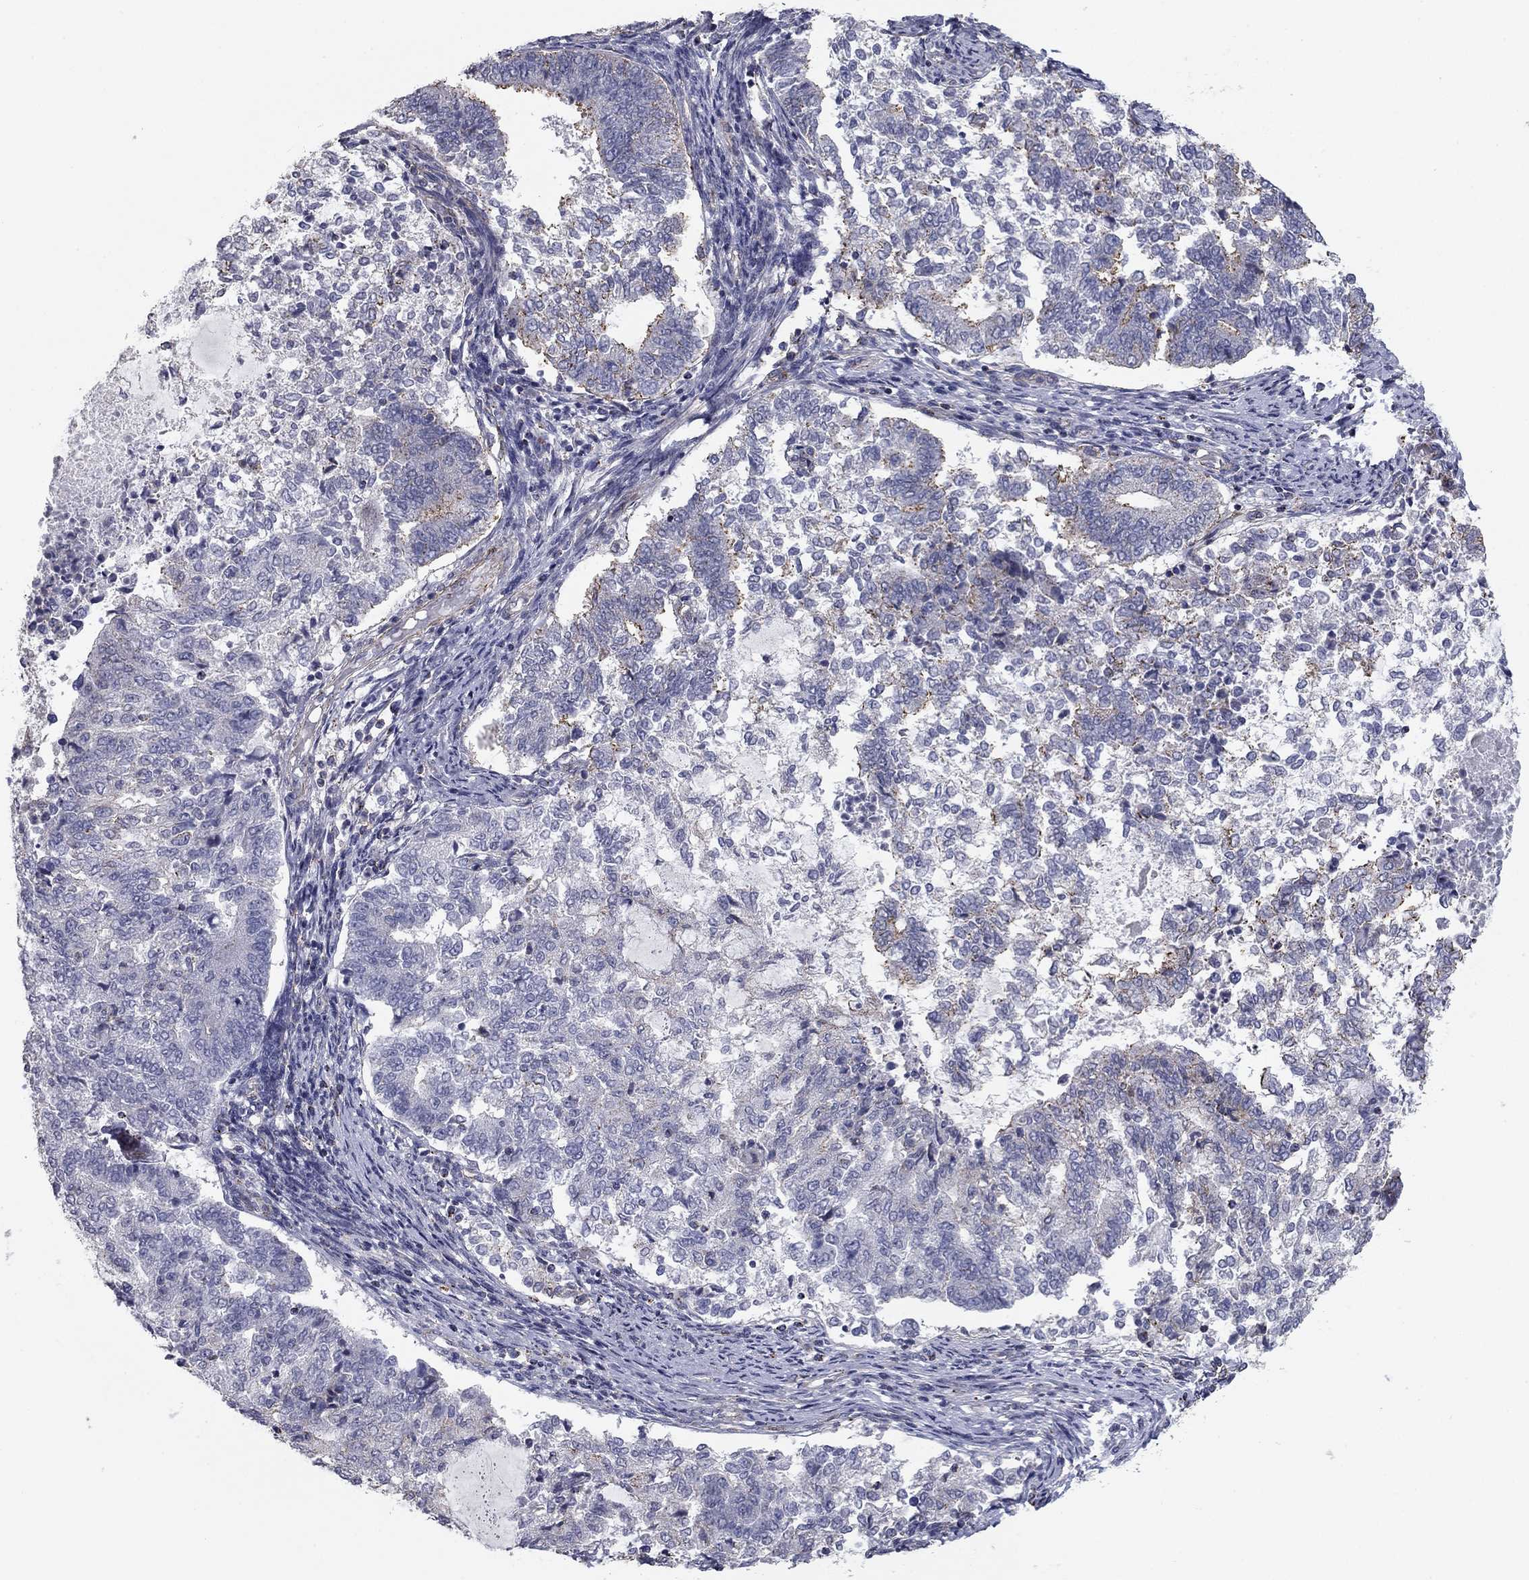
{"staining": {"intensity": "negative", "quantity": "none", "location": "none"}, "tissue": "endometrial cancer", "cell_type": "Tumor cells", "image_type": "cancer", "snomed": [{"axis": "morphology", "description": "Adenocarcinoma, NOS"}, {"axis": "topography", "description": "Endometrium"}], "caption": "Protein analysis of adenocarcinoma (endometrial) demonstrates no significant staining in tumor cells.", "gene": "SEPTIN3", "patient": {"sex": "female", "age": 65}}